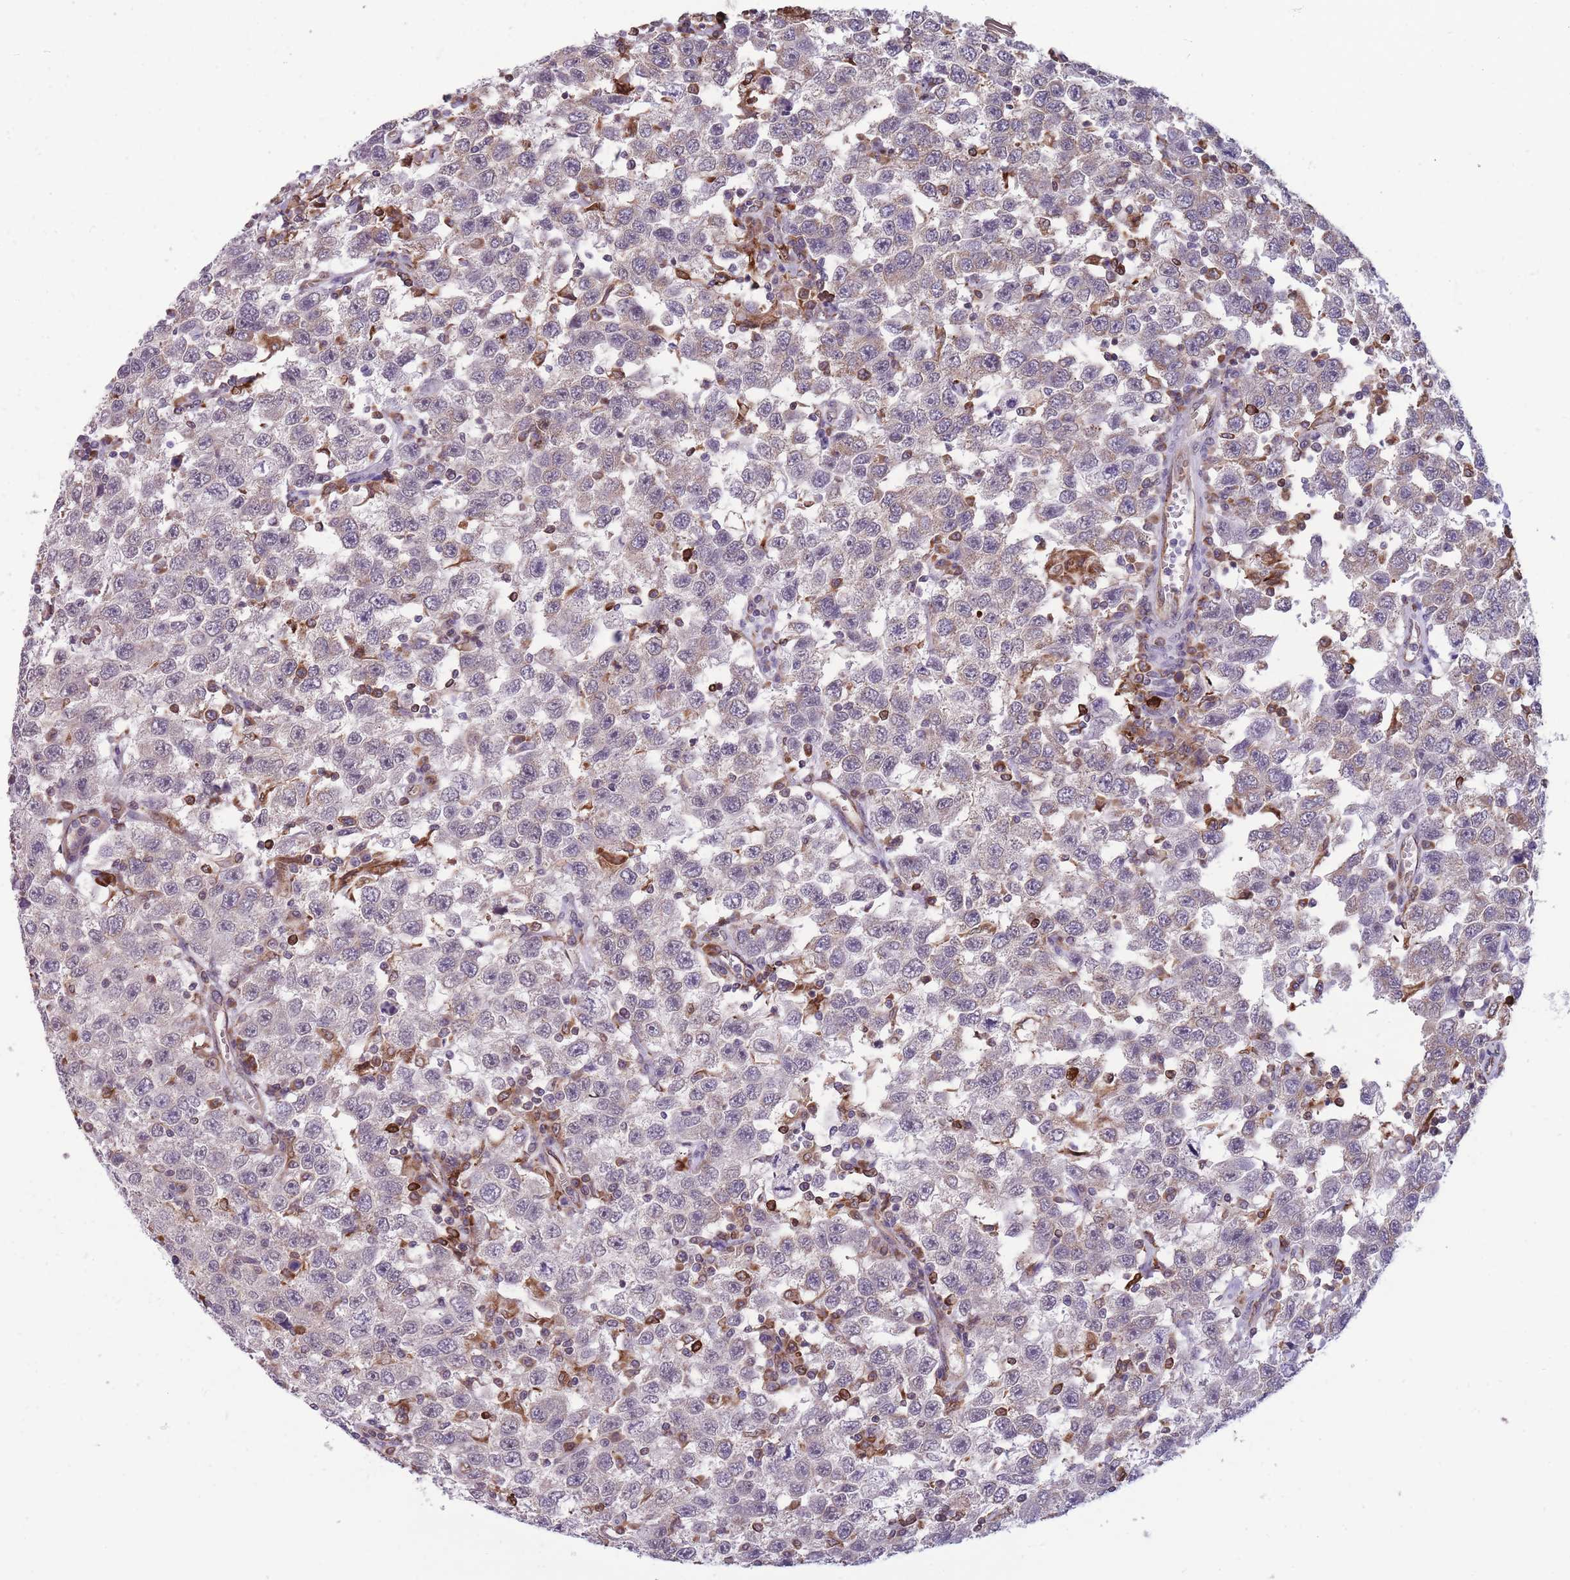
{"staining": {"intensity": "negative", "quantity": "none", "location": "none"}, "tissue": "testis cancer", "cell_type": "Tumor cells", "image_type": "cancer", "snomed": [{"axis": "morphology", "description": "Seminoma, NOS"}, {"axis": "topography", "description": "Testis"}], "caption": "Immunohistochemistry micrograph of human testis seminoma stained for a protein (brown), which shows no expression in tumor cells.", "gene": "TMEM121", "patient": {"sex": "male", "age": 41}}